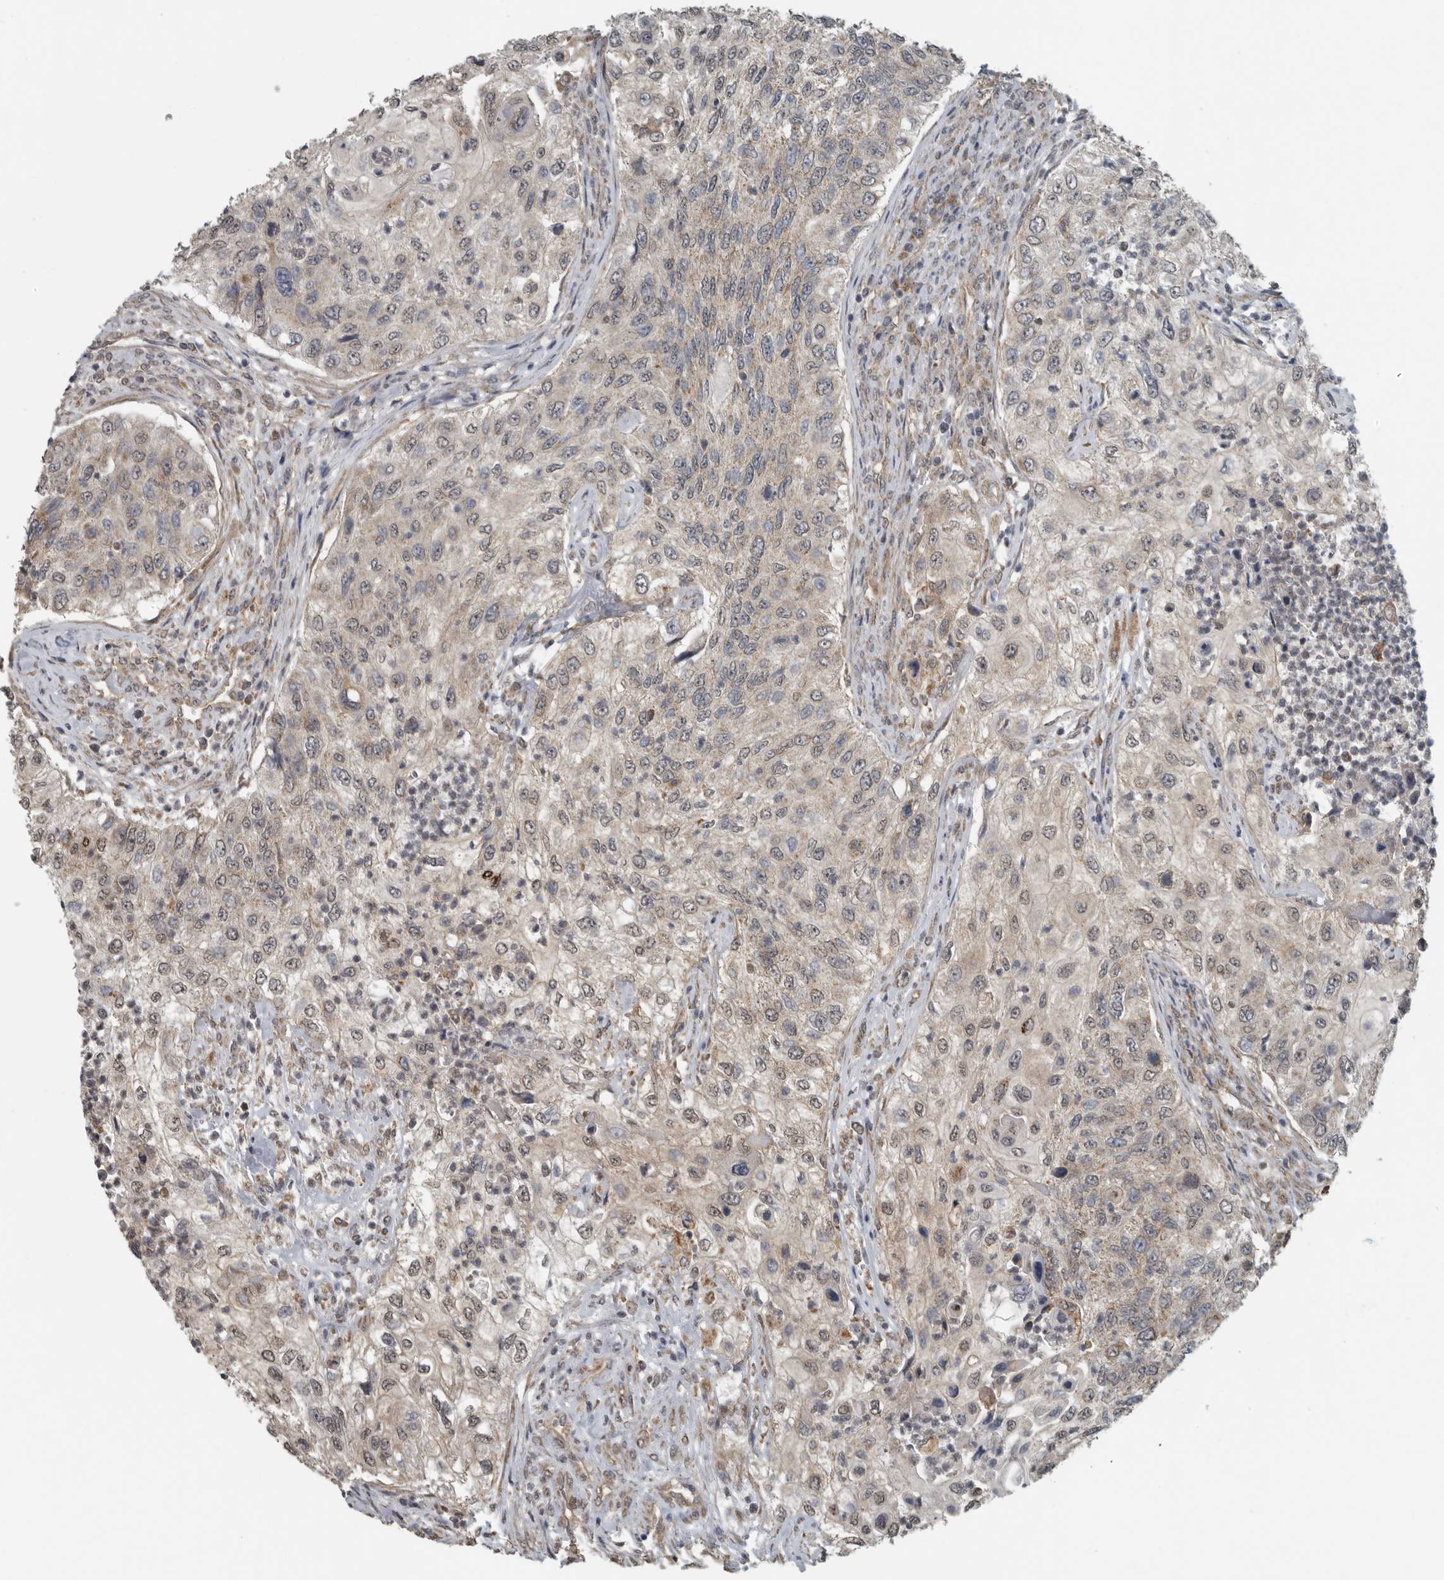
{"staining": {"intensity": "weak", "quantity": "25%-75%", "location": "cytoplasmic/membranous"}, "tissue": "urothelial cancer", "cell_type": "Tumor cells", "image_type": "cancer", "snomed": [{"axis": "morphology", "description": "Urothelial carcinoma, High grade"}, {"axis": "topography", "description": "Urinary bladder"}], "caption": "Urothelial cancer was stained to show a protein in brown. There is low levels of weak cytoplasmic/membranous positivity in about 25%-75% of tumor cells.", "gene": "AFAP1", "patient": {"sex": "female", "age": 60}}